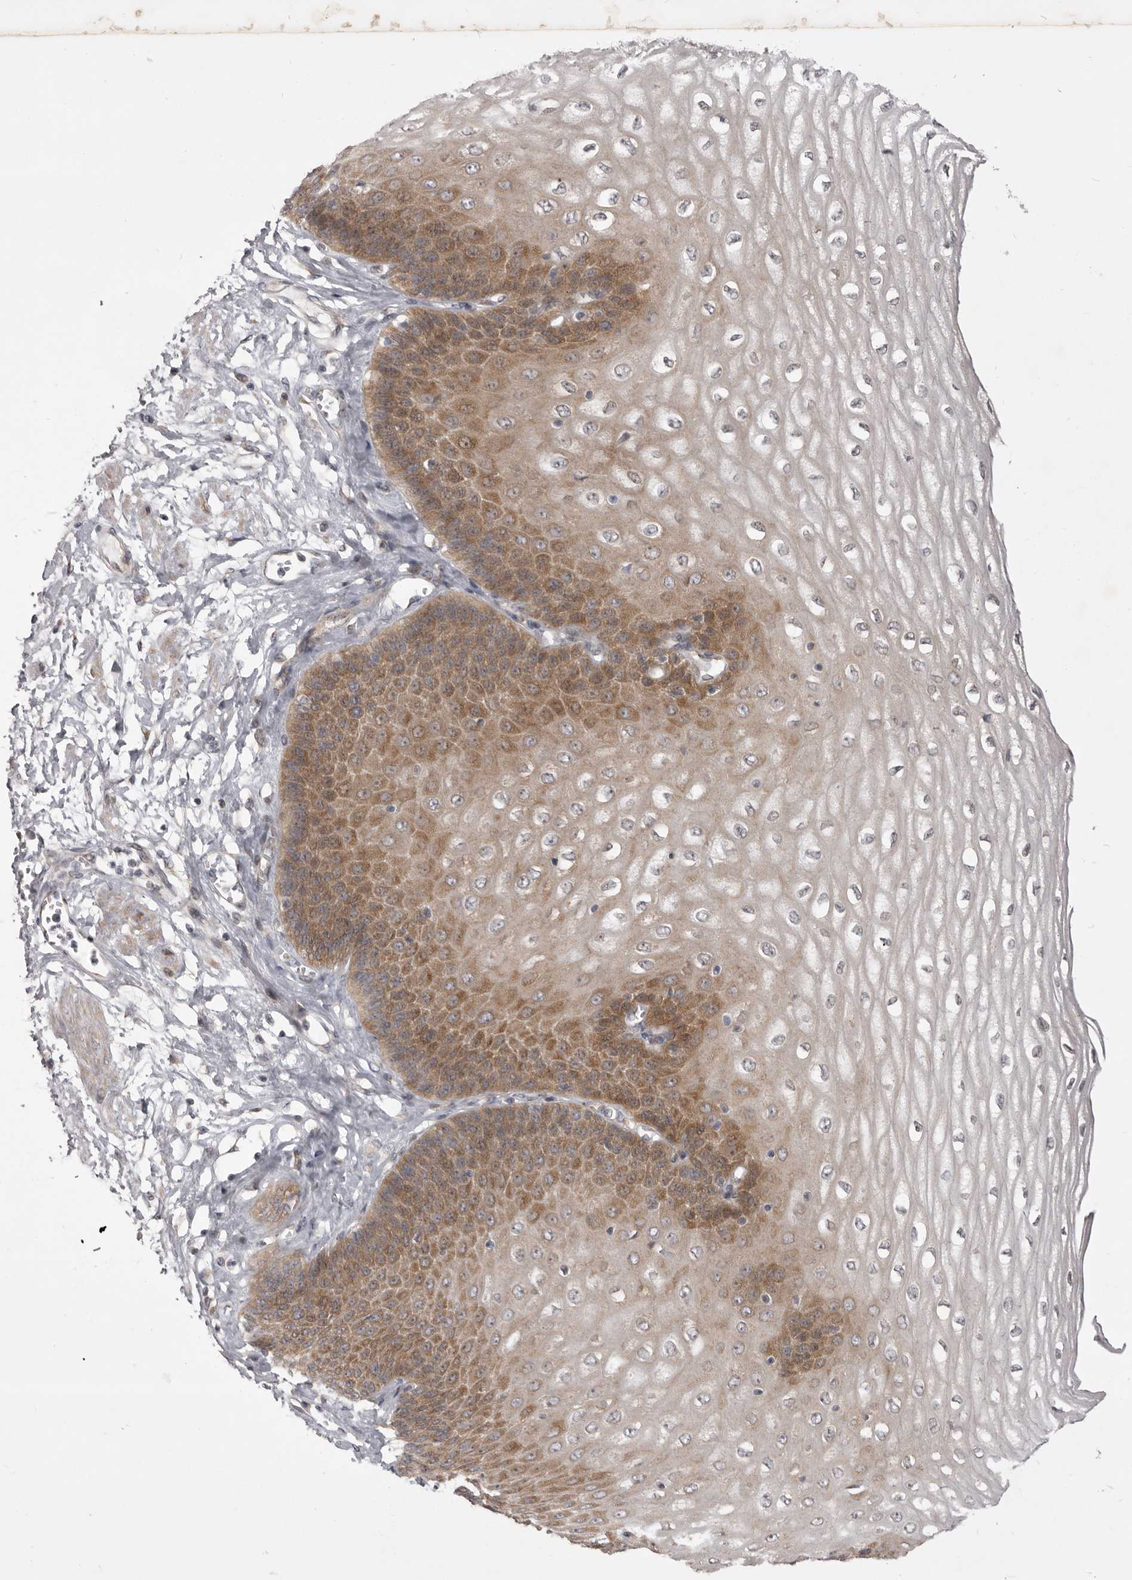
{"staining": {"intensity": "moderate", "quantity": "25%-75%", "location": "cytoplasmic/membranous"}, "tissue": "esophagus", "cell_type": "Squamous epithelial cells", "image_type": "normal", "snomed": [{"axis": "morphology", "description": "Normal tissue, NOS"}, {"axis": "topography", "description": "Esophagus"}], "caption": "This photomicrograph displays normal esophagus stained with immunohistochemistry to label a protein in brown. The cytoplasmic/membranous of squamous epithelial cells show moderate positivity for the protein. Nuclei are counter-stained blue.", "gene": "TBC1D8B", "patient": {"sex": "male", "age": 60}}